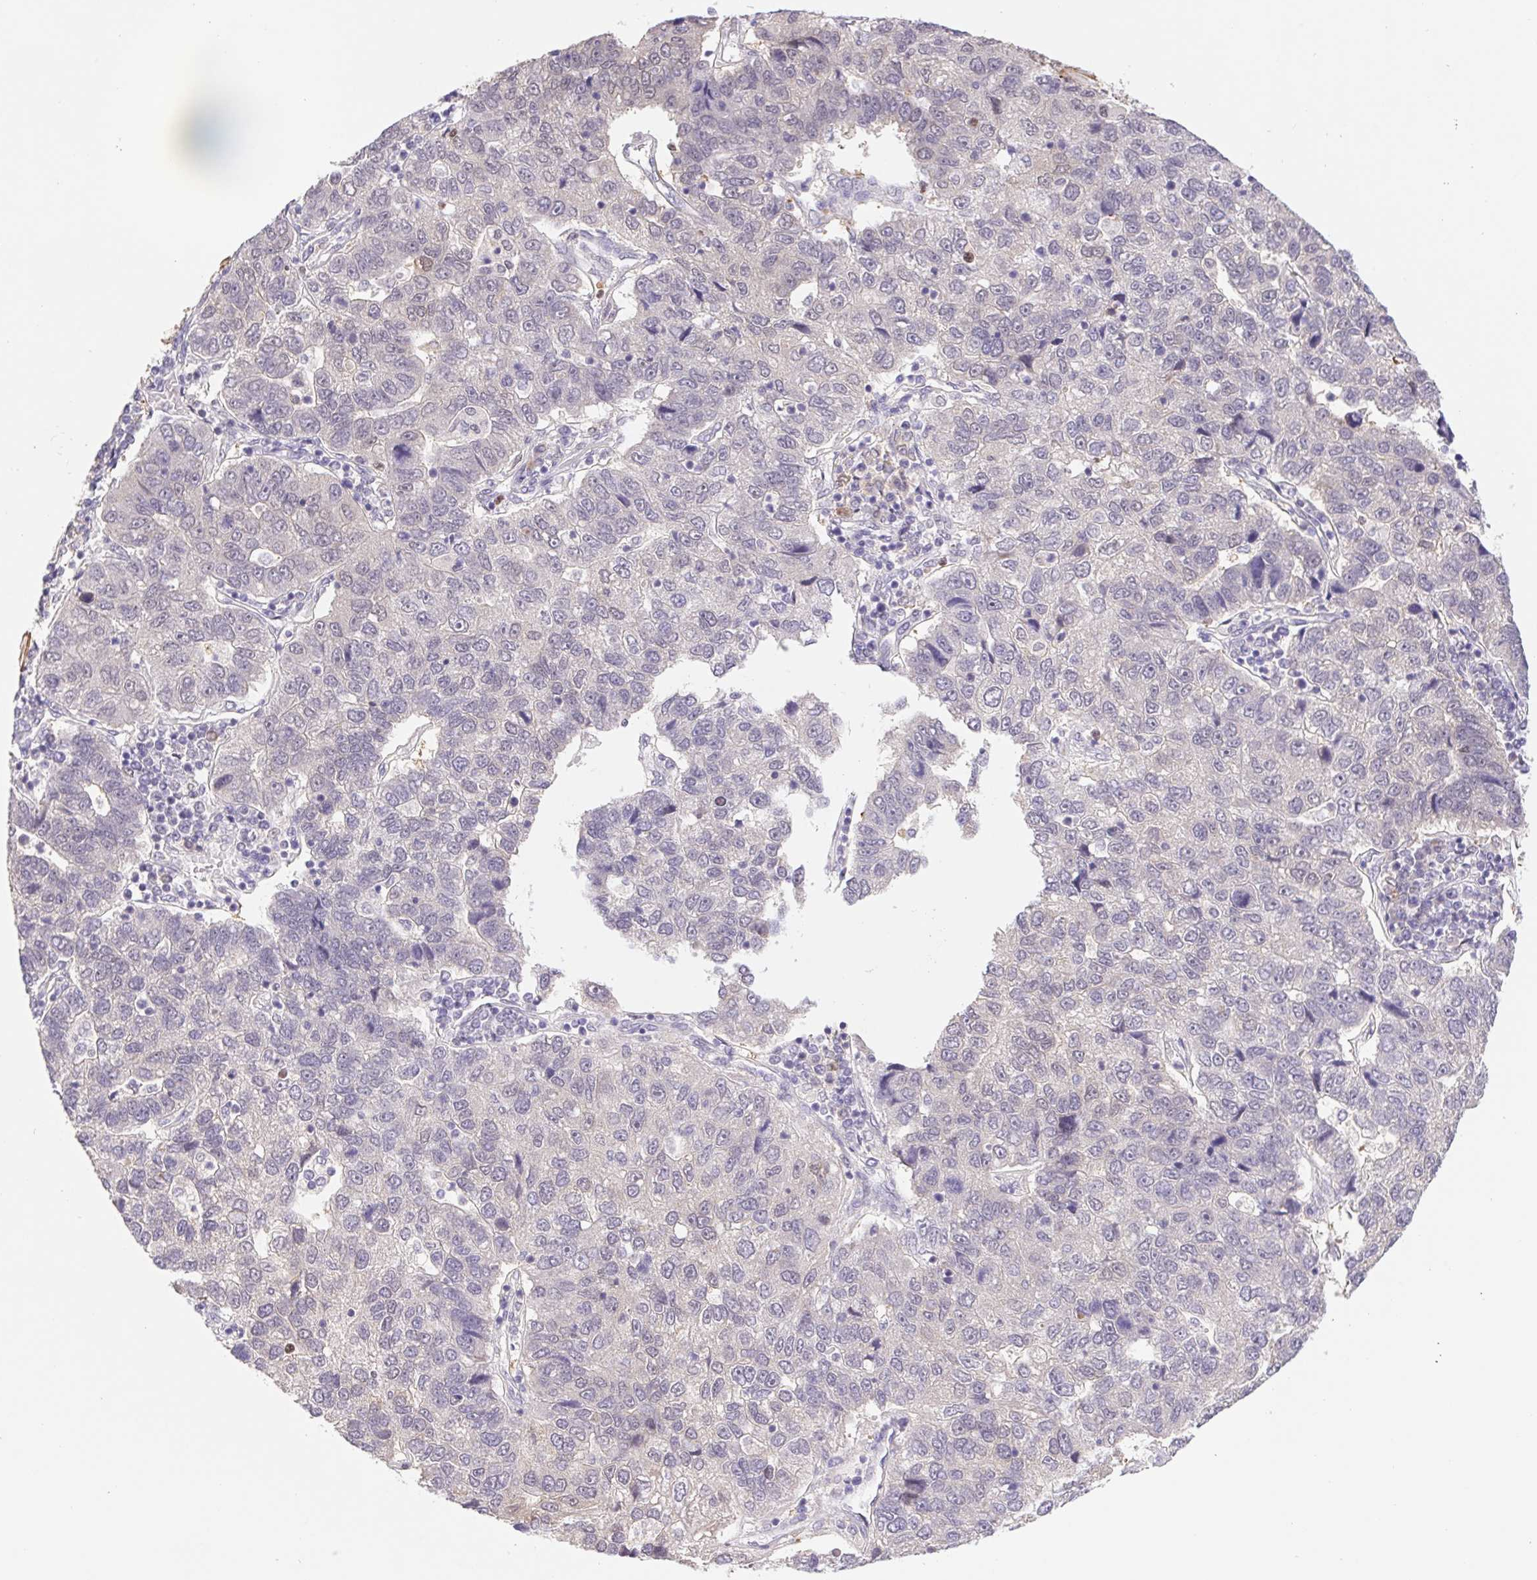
{"staining": {"intensity": "negative", "quantity": "none", "location": "none"}, "tissue": "pancreatic cancer", "cell_type": "Tumor cells", "image_type": "cancer", "snomed": [{"axis": "morphology", "description": "Adenocarcinoma, NOS"}, {"axis": "topography", "description": "Pancreas"}], "caption": "Tumor cells show no significant staining in pancreatic cancer (adenocarcinoma).", "gene": "L3MBTL4", "patient": {"sex": "female", "age": 61}}